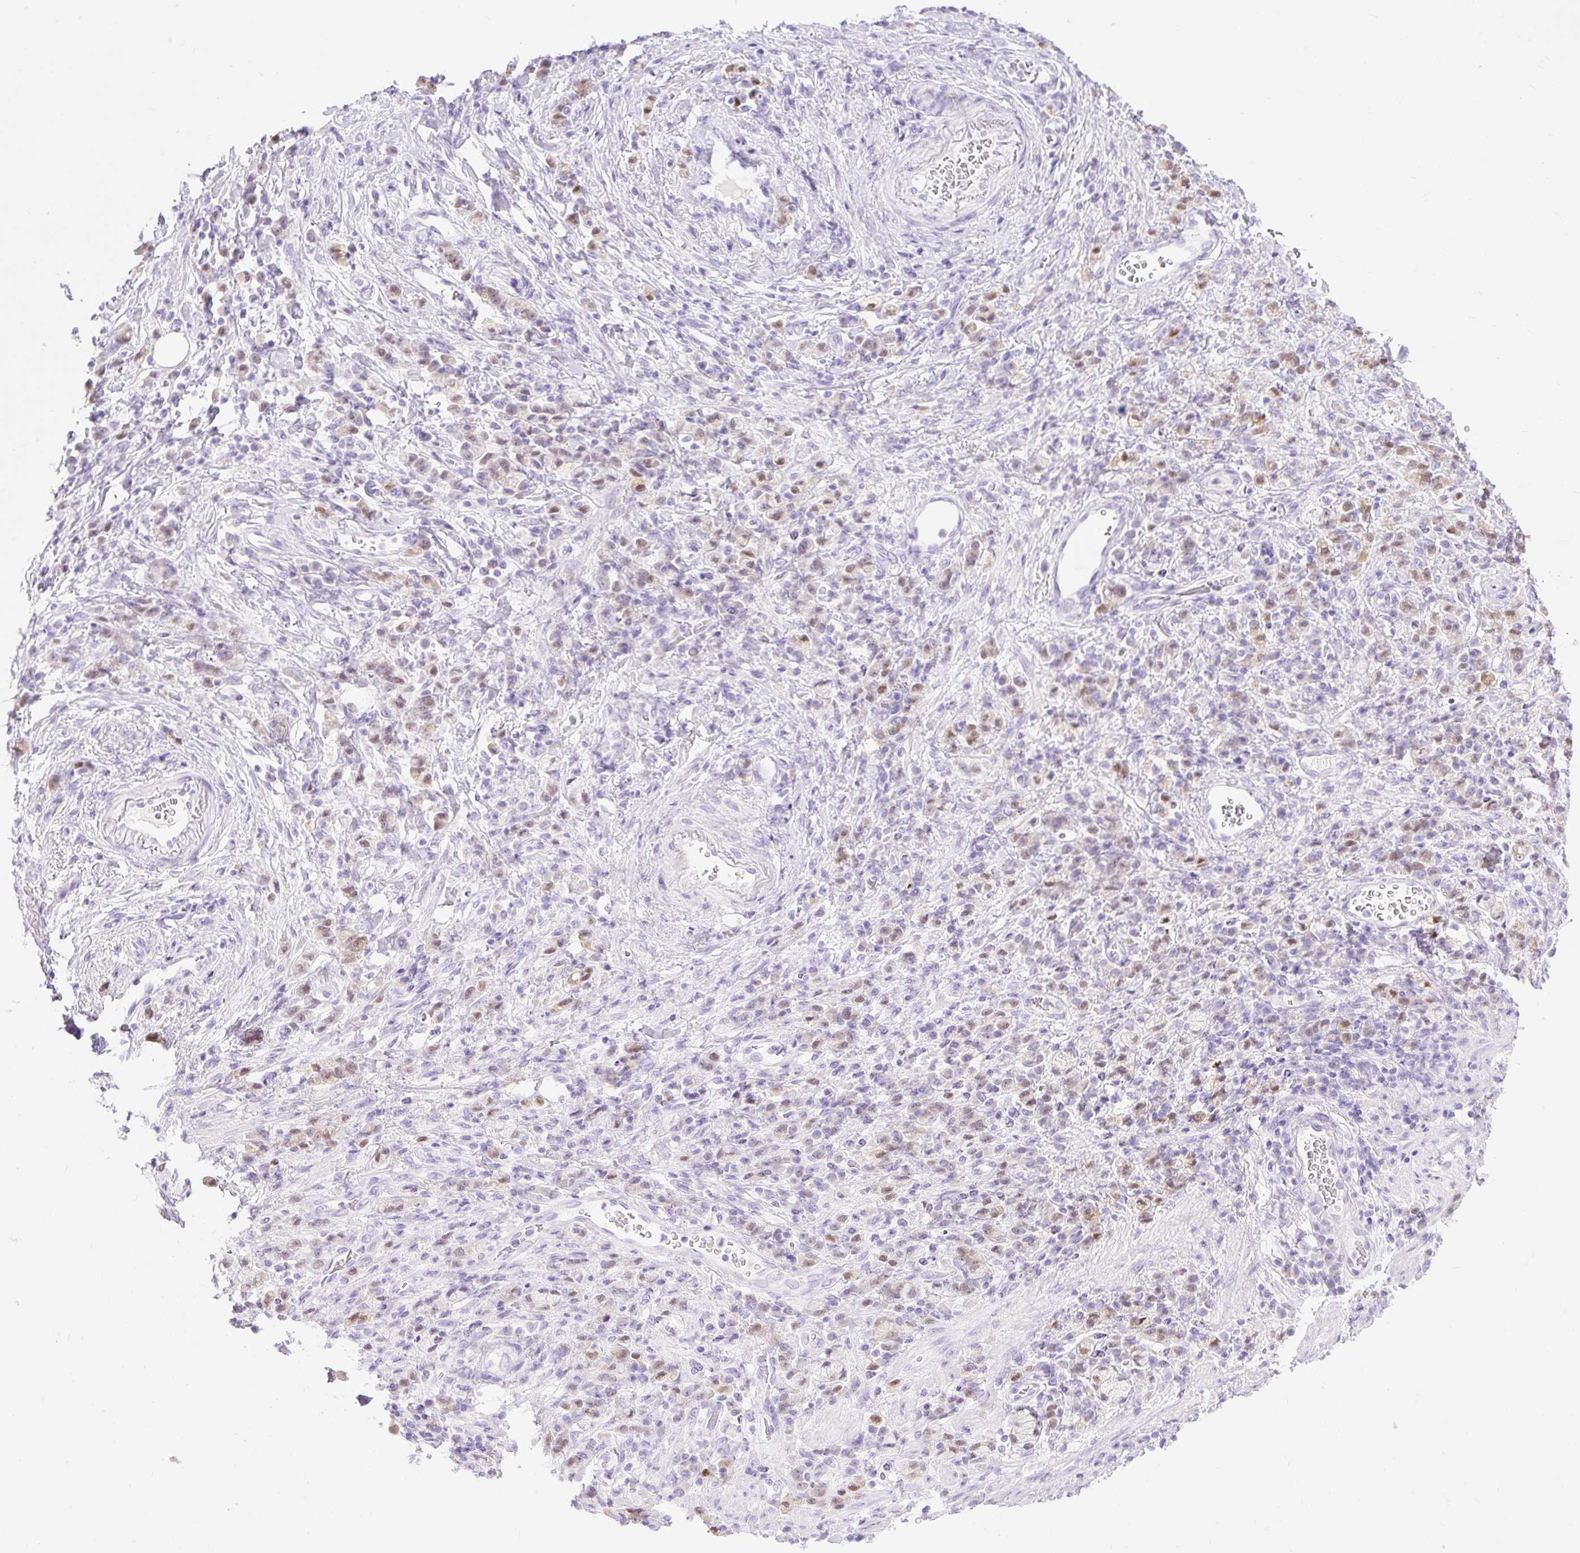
{"staining": {"intensity": "moderate", "quantity": "25%-75%", "location": "cytoplasmic/membranous,nuclear"}, "tissue": "stomach cancer", "cell_type": "Tumor cells", "image_type": "cancer", "snomed": [{"axis": "morphology", "description": "Adenocarcinoma, NOS"}, {"axis": "topography", "description": "Stomach"}], "caption": "Immunohistochemistry (IHC) image of human adenocarcinoma (stomach) stained for a protein (brown), which reveals medium levels of moderate cytoplasmic/membranous and nuclear staining in approximately 25%-75% of tumor cells.", "gene": "SLC25A40", "patient": {"sex": "male", "age": 77}}